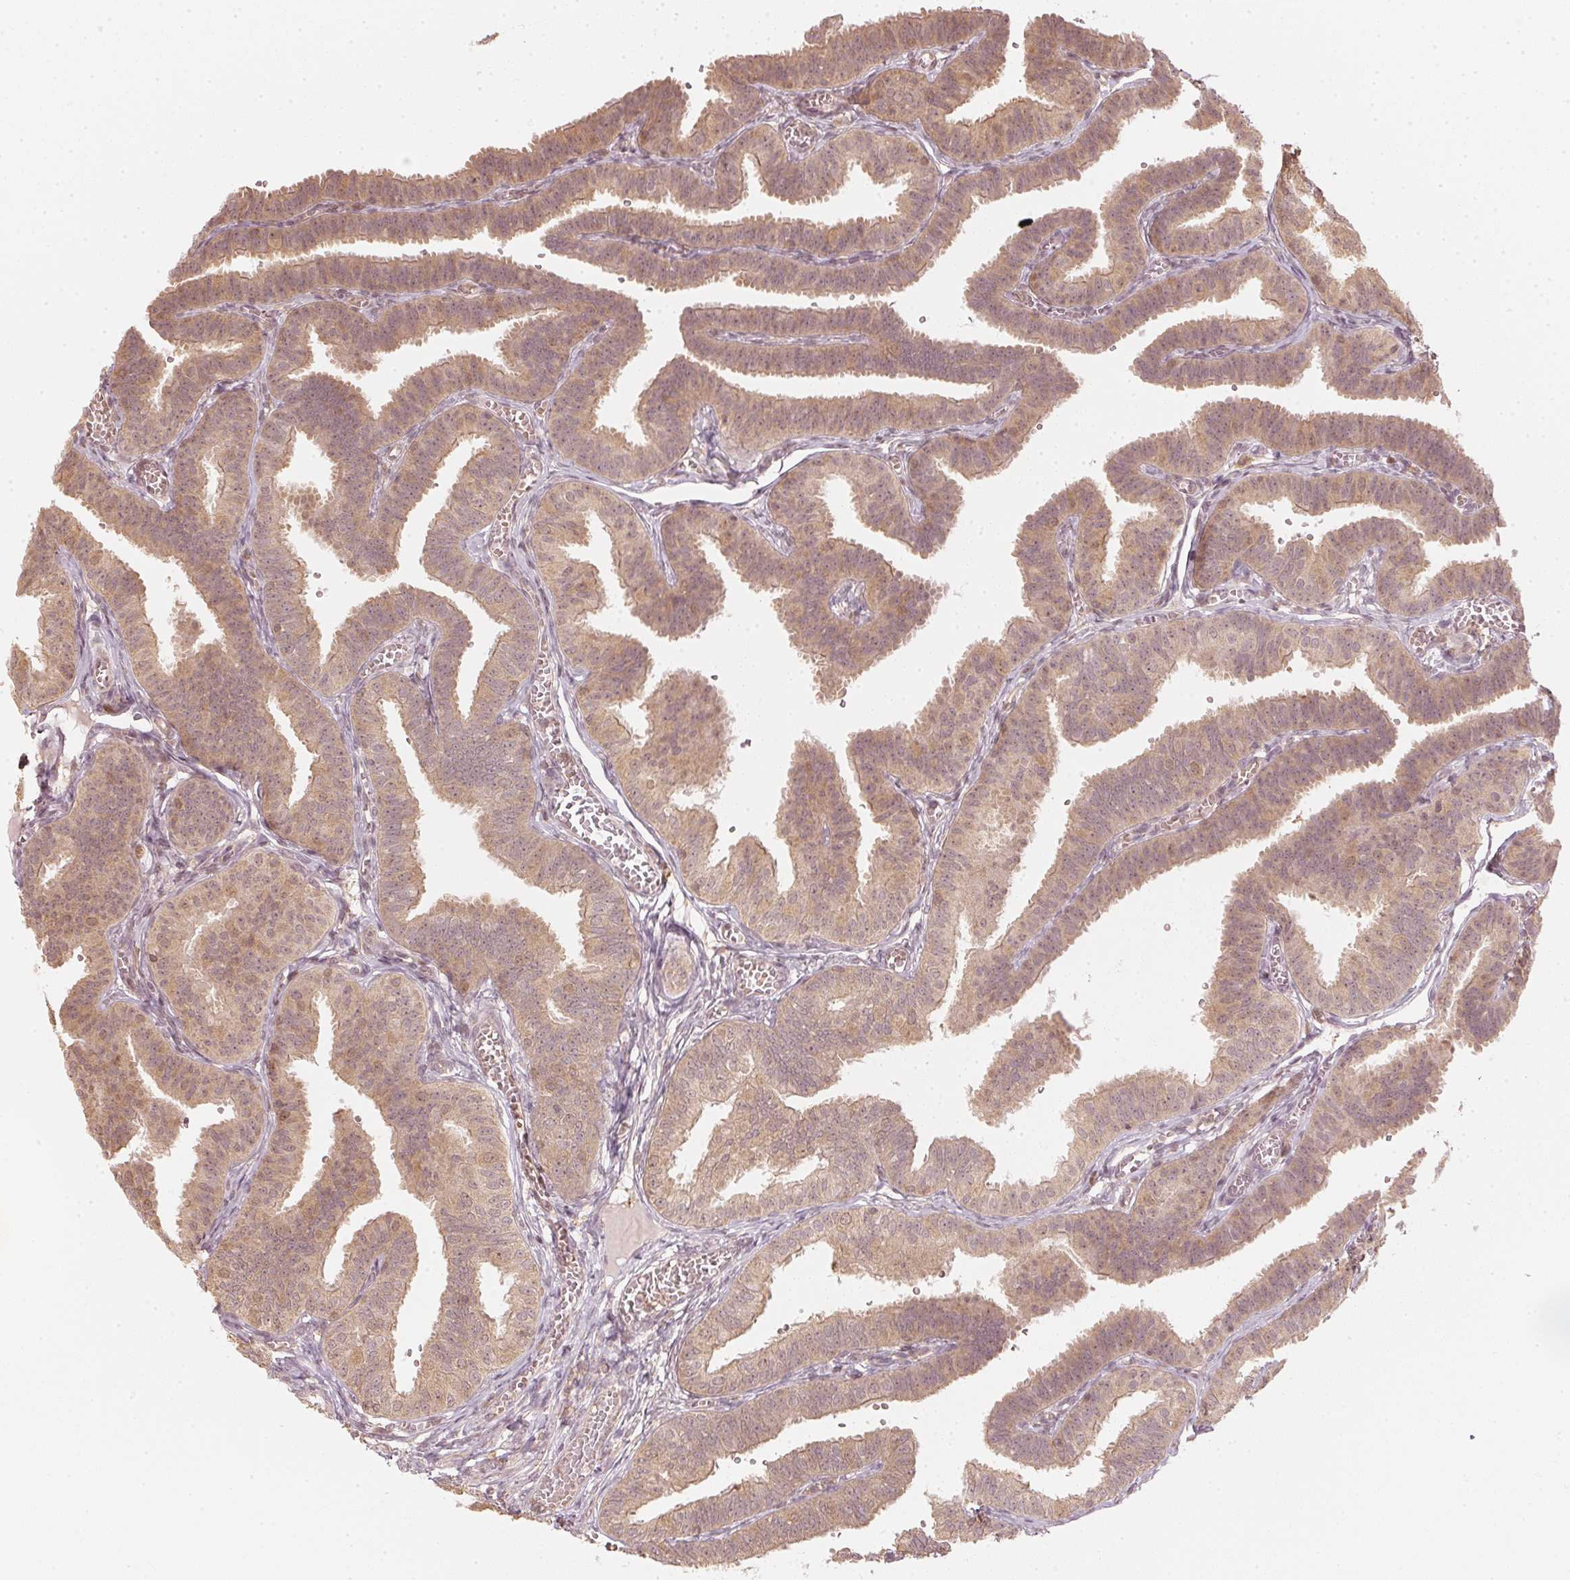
{"staining": {"intensity": "weak", "quantity": ">75%", "location": "cytoplasmic/membranous,nuclear"}, "tissue": "fallopian tube", "cell_type": "Glandular cells", "image_type": "normal", "snomed": [{"axis": "morphology", "description": "Normal tissue, NOS"}, {"axis": "topography", "description": "Fallopian tube"}], "caption": "A brown stain shows weak cytoplasmic/membranous,nuclear staining of a protein in glandular cells of unremarkable fallopian tube. The protein of interest is shown in brown color, while the nuclei are stained blue.", "gene": "UBE2L3", "patient": {"sex": "female", "age": 25}}